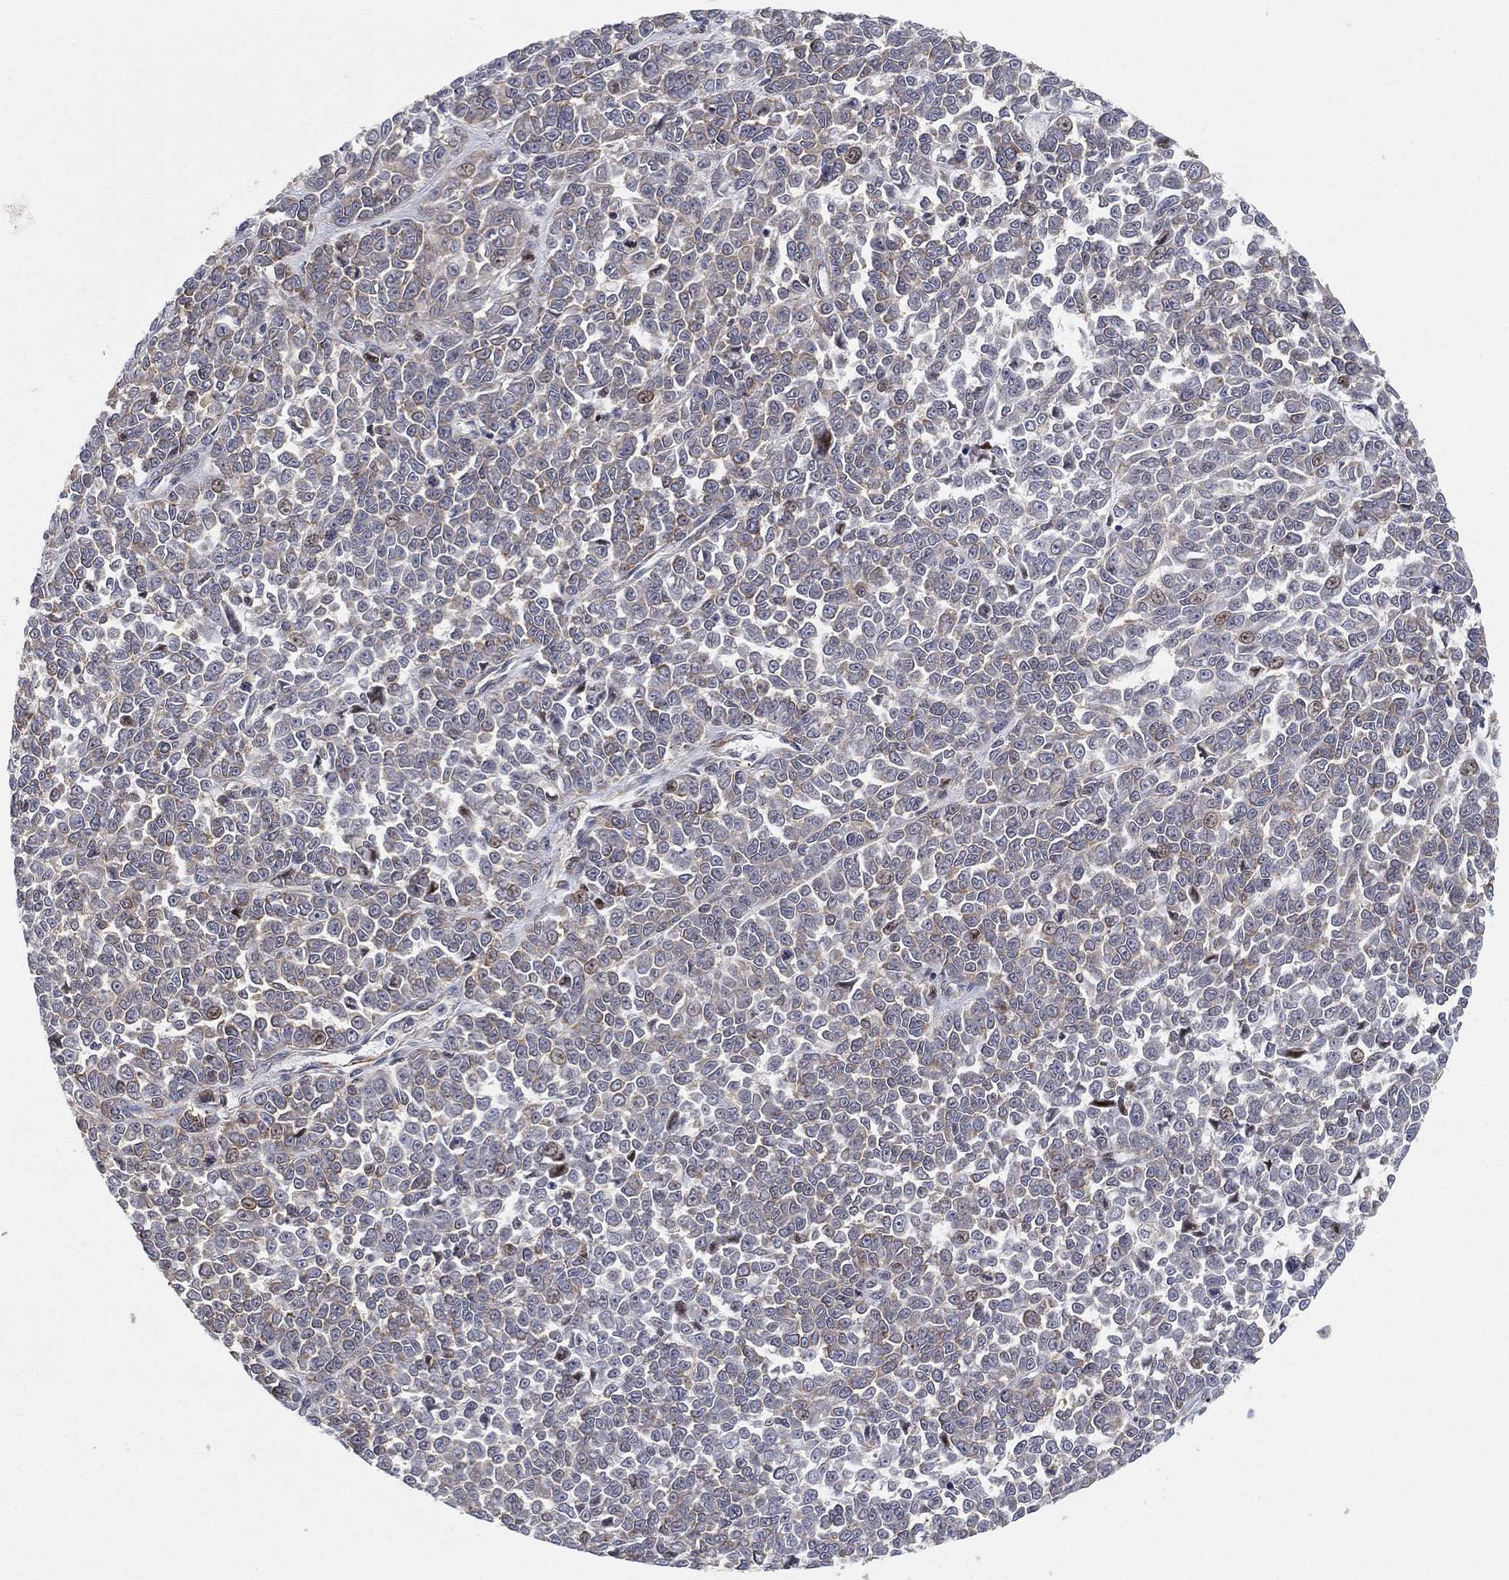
{"staining": {"intensity": "weak", "quantity": "25%-75%", "location": "cytoplasmic/membranous"}, "tissue": "melanoma", "cell_type": "Tumor cells", "image_type": "cancer", "snomed": [{"axis": "morphology", "description": "Malignant melanoma, NOS"}, {"axis": "topography", "description": "Skin"}], "caption": "Immunohistochemistry (IHC) staining of melanoma, which shows low levels of weak cytoplasmic/membranous staining in approximately 25%-75% of tumor cells indicating weak cytoplasmic/membranous protein staining. The staining was performed using DAB (brown) for protein detection and nuclei were counterstained in hematoxylin (blue).", "gene": "TMTC4", "patient": {"sex": "female", "age": 95}}